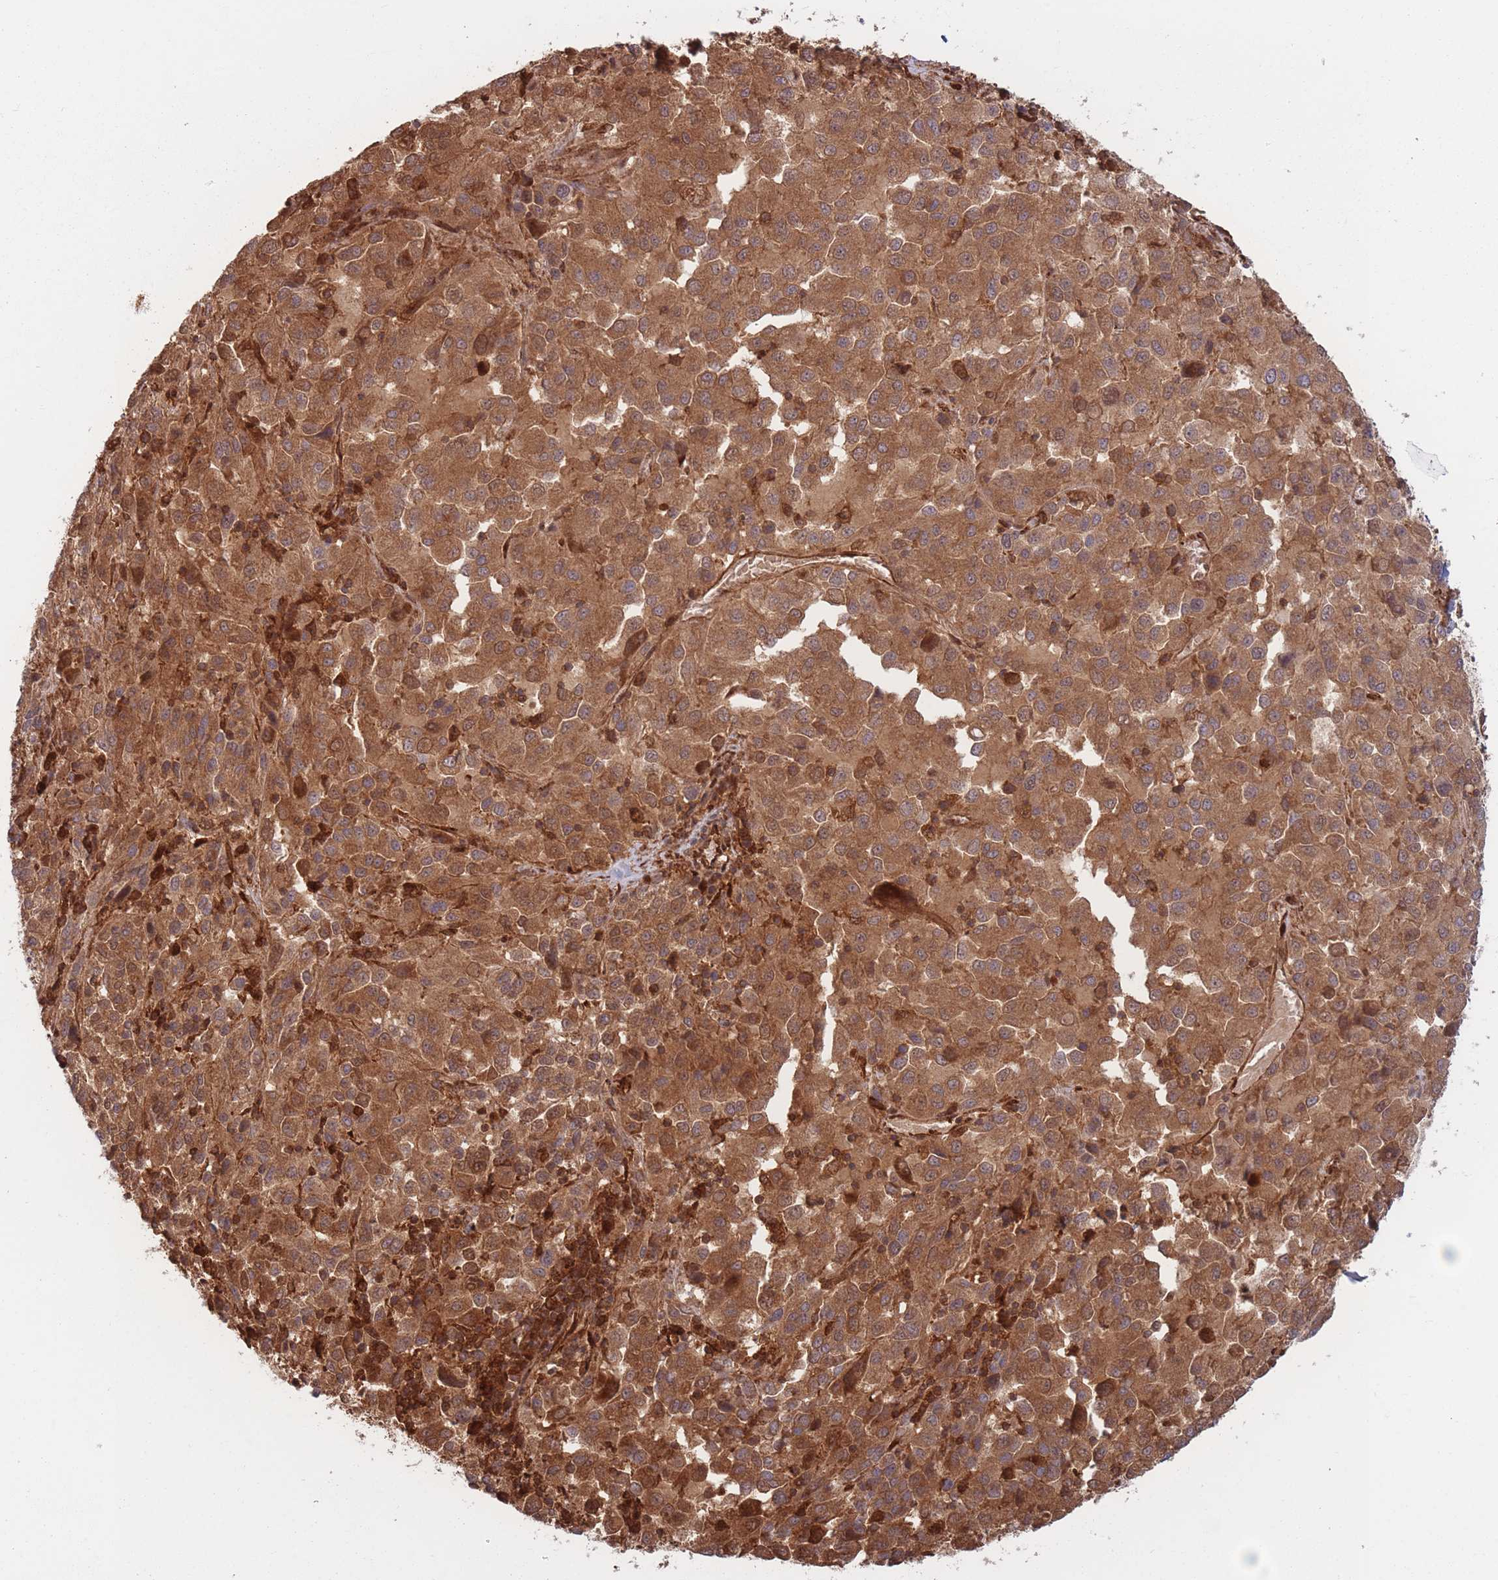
{"staining": {"intensity": "moderate", "quantity": ">75%", "location": "cytoplasmic/membranous"}, "tissue": "melanoma", "cell_type": "Tumor cells", "image_type": "cancer", "snomed": [{"axis": "morphology", "description": "Malignant melanoma, Metastatic site"}, {"axis": "topography", "description": "Lung"}], "caption": "Immunohistochemical staining of human malignant melanoma (metastatic site) demonstrates moderate cytoplasmic/membranous protein staining in approximately >75% of tumor cells.", "gene": "PODXL2", "patient": {"sex": "male", "age": 64}}